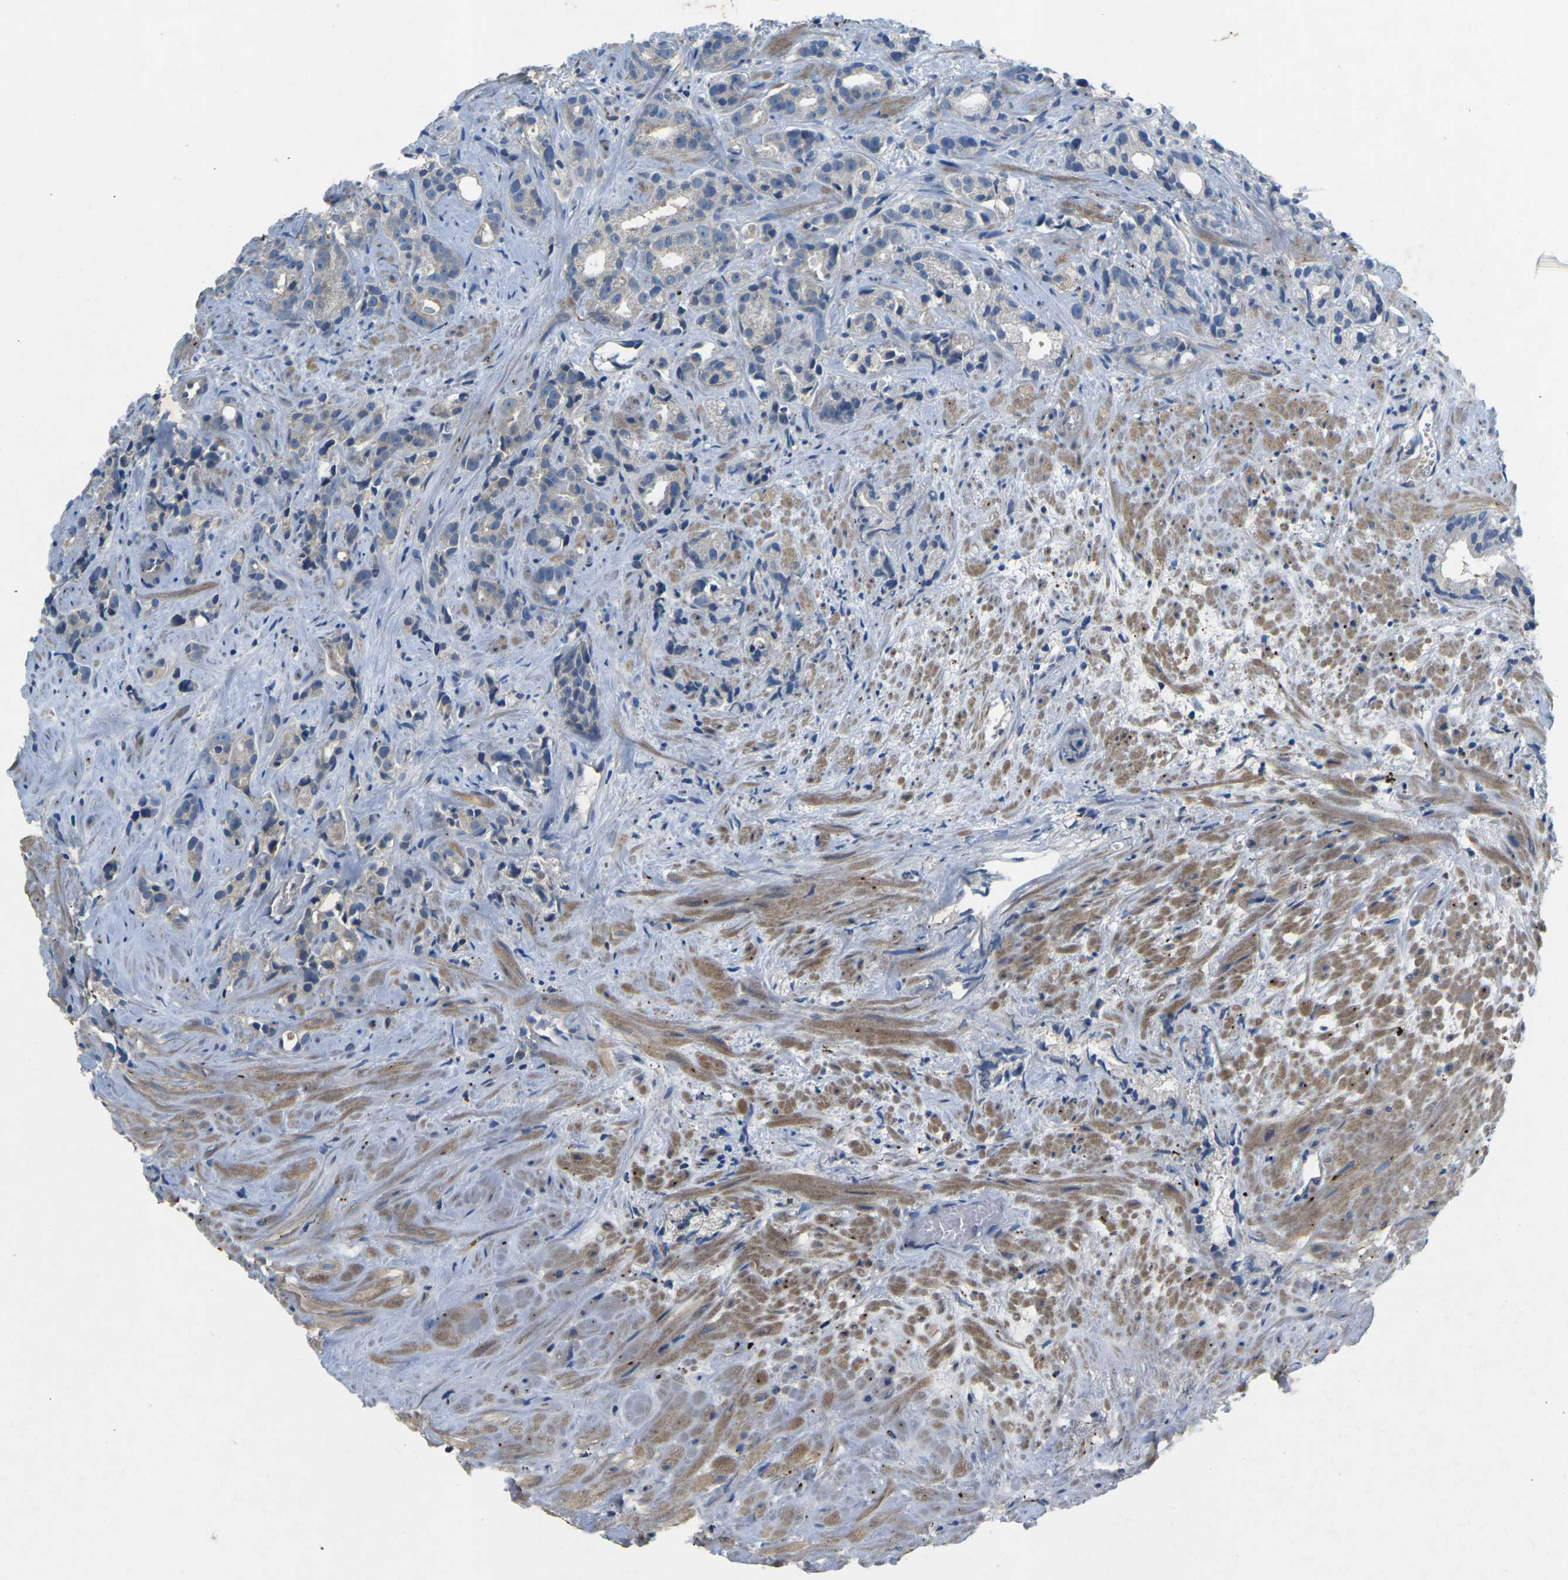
{"staining": {"intensity": "negative", "quantity": "none", "location": "none"}, "tissue": "prostate cancer", "cell_type": "Tumor cells", "image_type": "cancer", "snomed": [{"axis": "morphology", "description": "Adenocarcinoma, Low grade"}, {"axis": "topography", "description": "Prostate"}], "caption": "Immunohistochemical staining of human prostate cancer shows no significant staining in tumor cells. The staining is performed using DAB brown chromogen with nuclei counter-stained in using hematoxylin.", "gene": "PDCD6IP", "patient": {"sex": "male", "age": 89}}